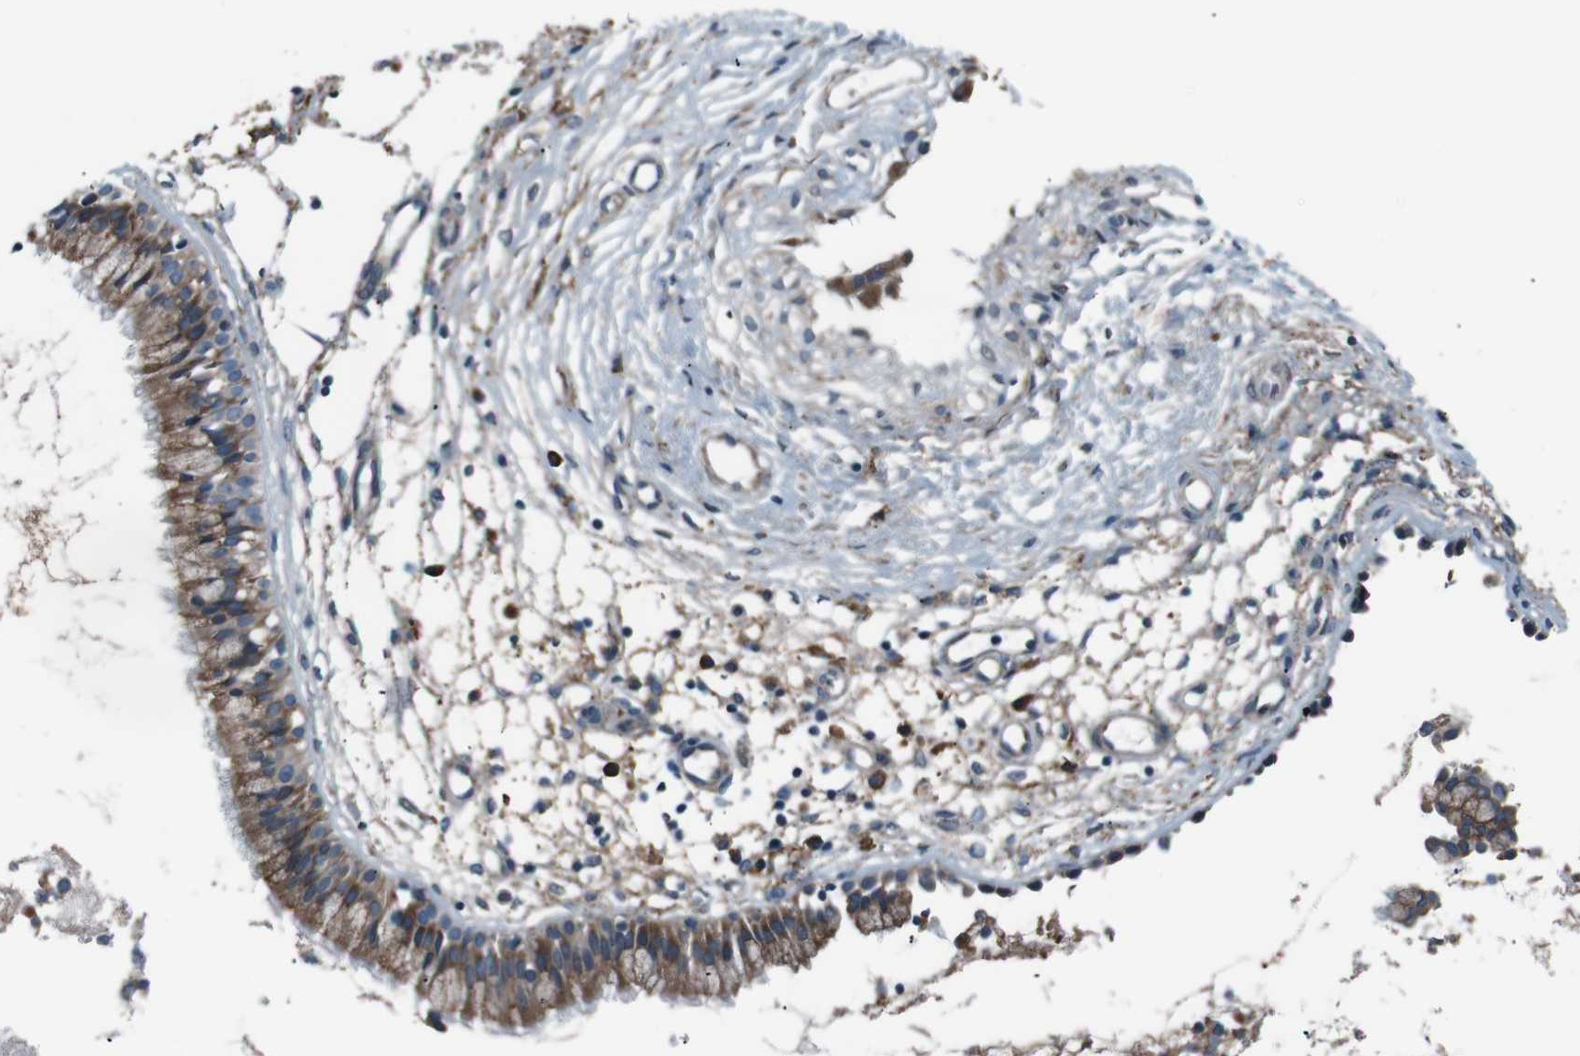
{"staining": {"intensity": "moderate", "quantity": ">75%", "location": "cytoplasmic/membranous"}, "tissue": "nasopharynx", "cell_type": "Respiratory epithelial cells", "image_type": "normal", "snomed": [{"axis": "morphology", "description": "Normal tissue, NOS"}, {"axis": "topography", "description": "Nasopharynx"}], "caption": "Protein positivity by immunohistochemistry (IHC) demonstrates moderate cytoplasmic/membranous staining in approximately >75% of respiratory epithelial cells in unremarkable nasopharynx.", "gene": "SIGMAR1", "patient": {"sex": "male", "age": 21}}